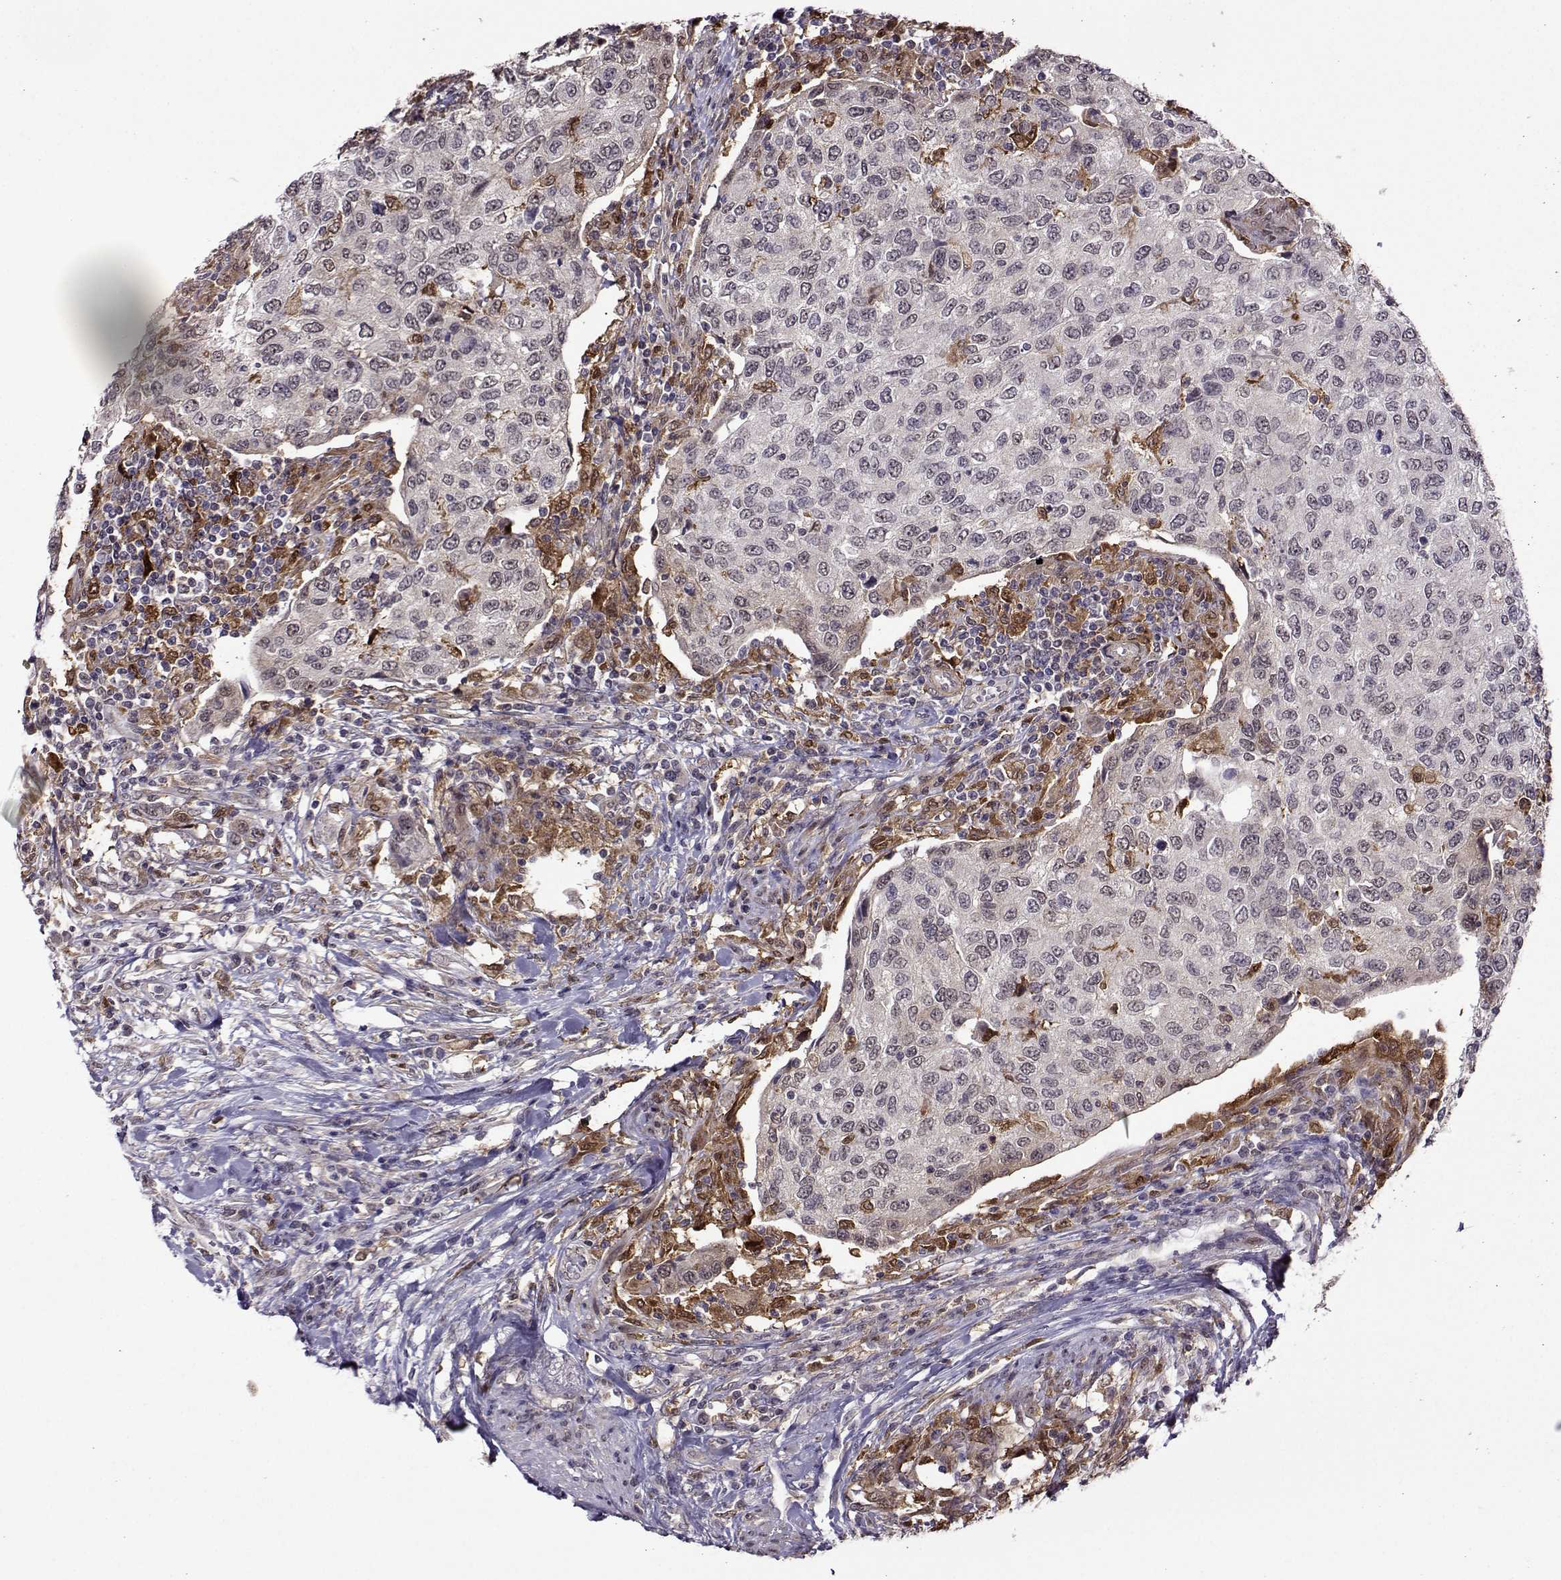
{"staining": {"intensity": "moderate", "quantity": "<25%", "location": "nuclear"}, "tissue": "urothelial cancer", "cell_type": "Tumor cells", "image_type": "cancer", "snomed": [{"axis": "morphology", "description": "Urothelial carcinoma, High grade"}, {"axis": "topography", "description": "Urinary bladder"}], "caption": "Human urothelial cancer stained with a protein marker reveals moderate staining in tumor cells.", "gene": "DDX20", "patient": {"sex": "female", "age": 78}}